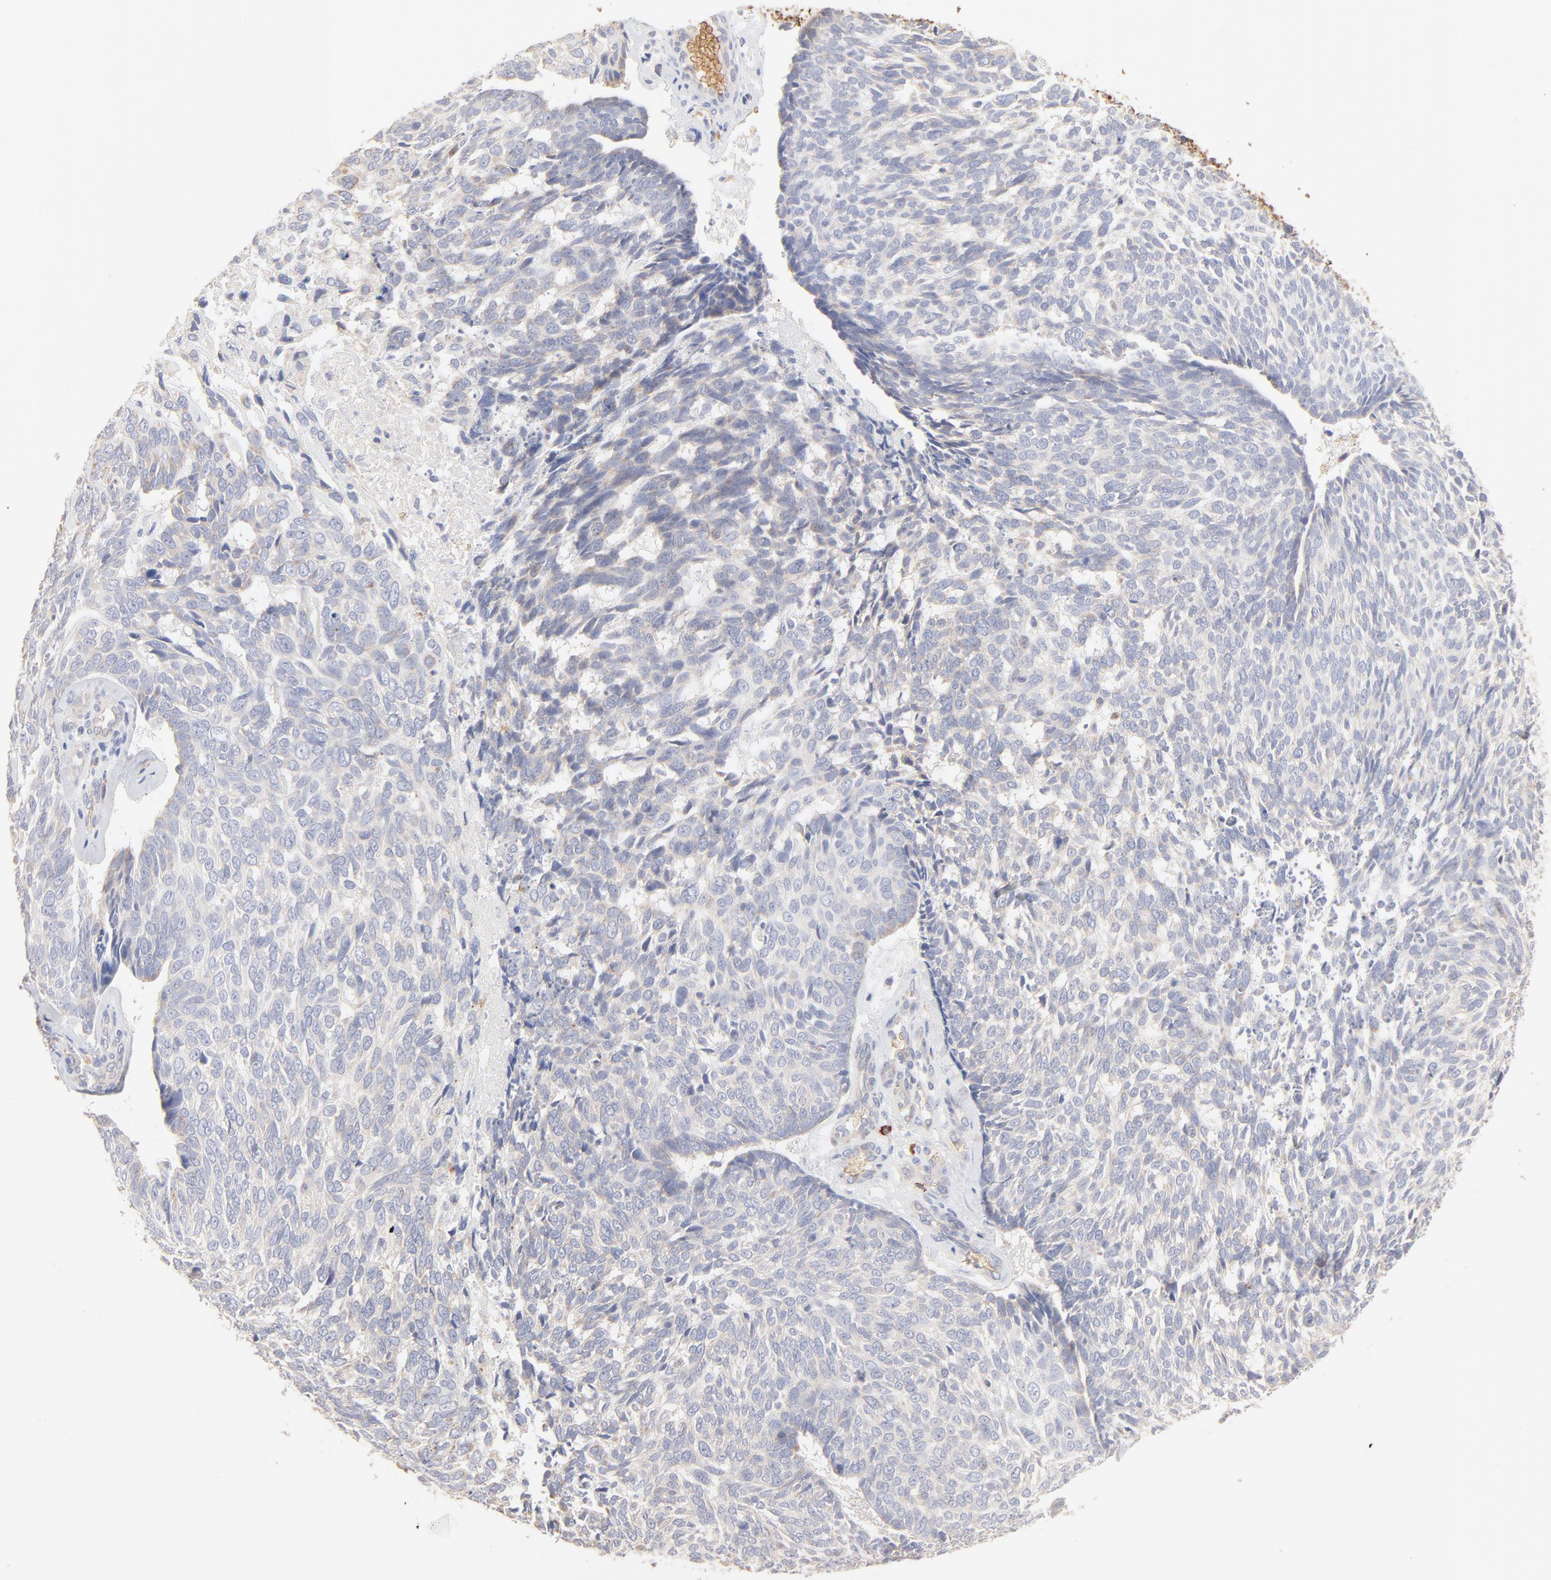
{"staining": {"intensity": "negative", "quantity": "none", "location": "none"}, "tissue": "skin cancer", "cell_type": "Tumor cells", "image_type": "cancer", "snomed": [{"axis": "morphology", "description": "Basal cell carcinoma"}, {"axis": "topography", "description": "Skin"}], "caption": "Protein analysis of skin cancer displays no significant expression in tumor cells.", "gene": "SPTB", "patient": {"sex": "male", "age": 72}}